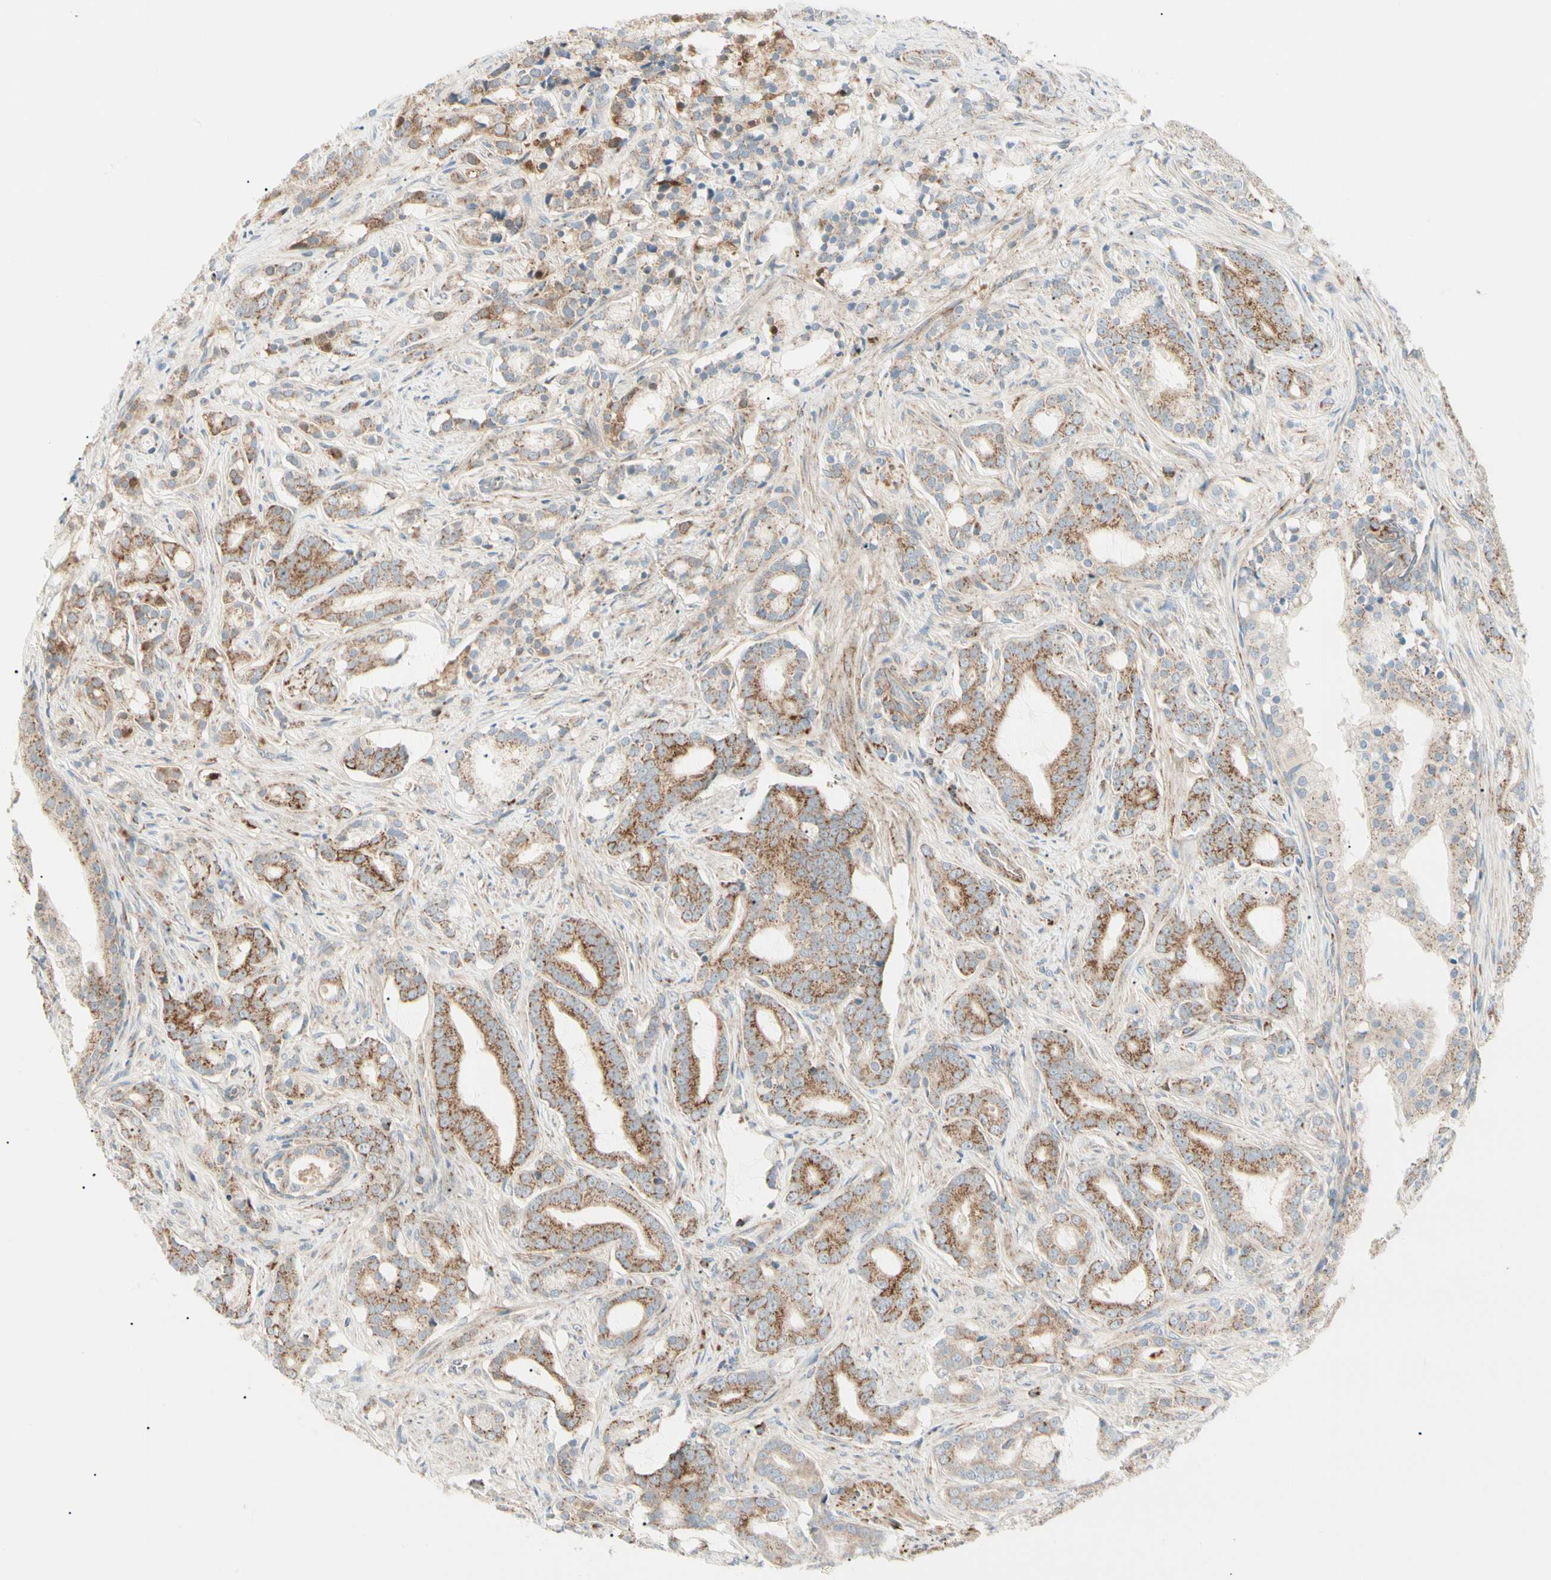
{"staining": {"intensity": "moderate", "quantity": ">75%", "location": "cytoplasmic/membranous"}, "tissue": "prostate cancer", "cell_type": "Tumor cells", "image_type": "cancer", "snomed": [{"axis": "morphology", "description": "Adenocarcinoma, Low grade"}, {"axis": "topography", "description": "Prostate"}], "caption": "Immunohistochemical staining of human prostate adenocarcinoma (low-grade) demonstrates moderate cytoplasmic/membranous protein staining in approximately >75% of tumor cells. (DAB (3,3'-diaminobenzidine) = brown stain, brightfield microscopy at high magnification).", "gene": "TBC1D10A", "patient": {"sex": "male", "age": 58}}